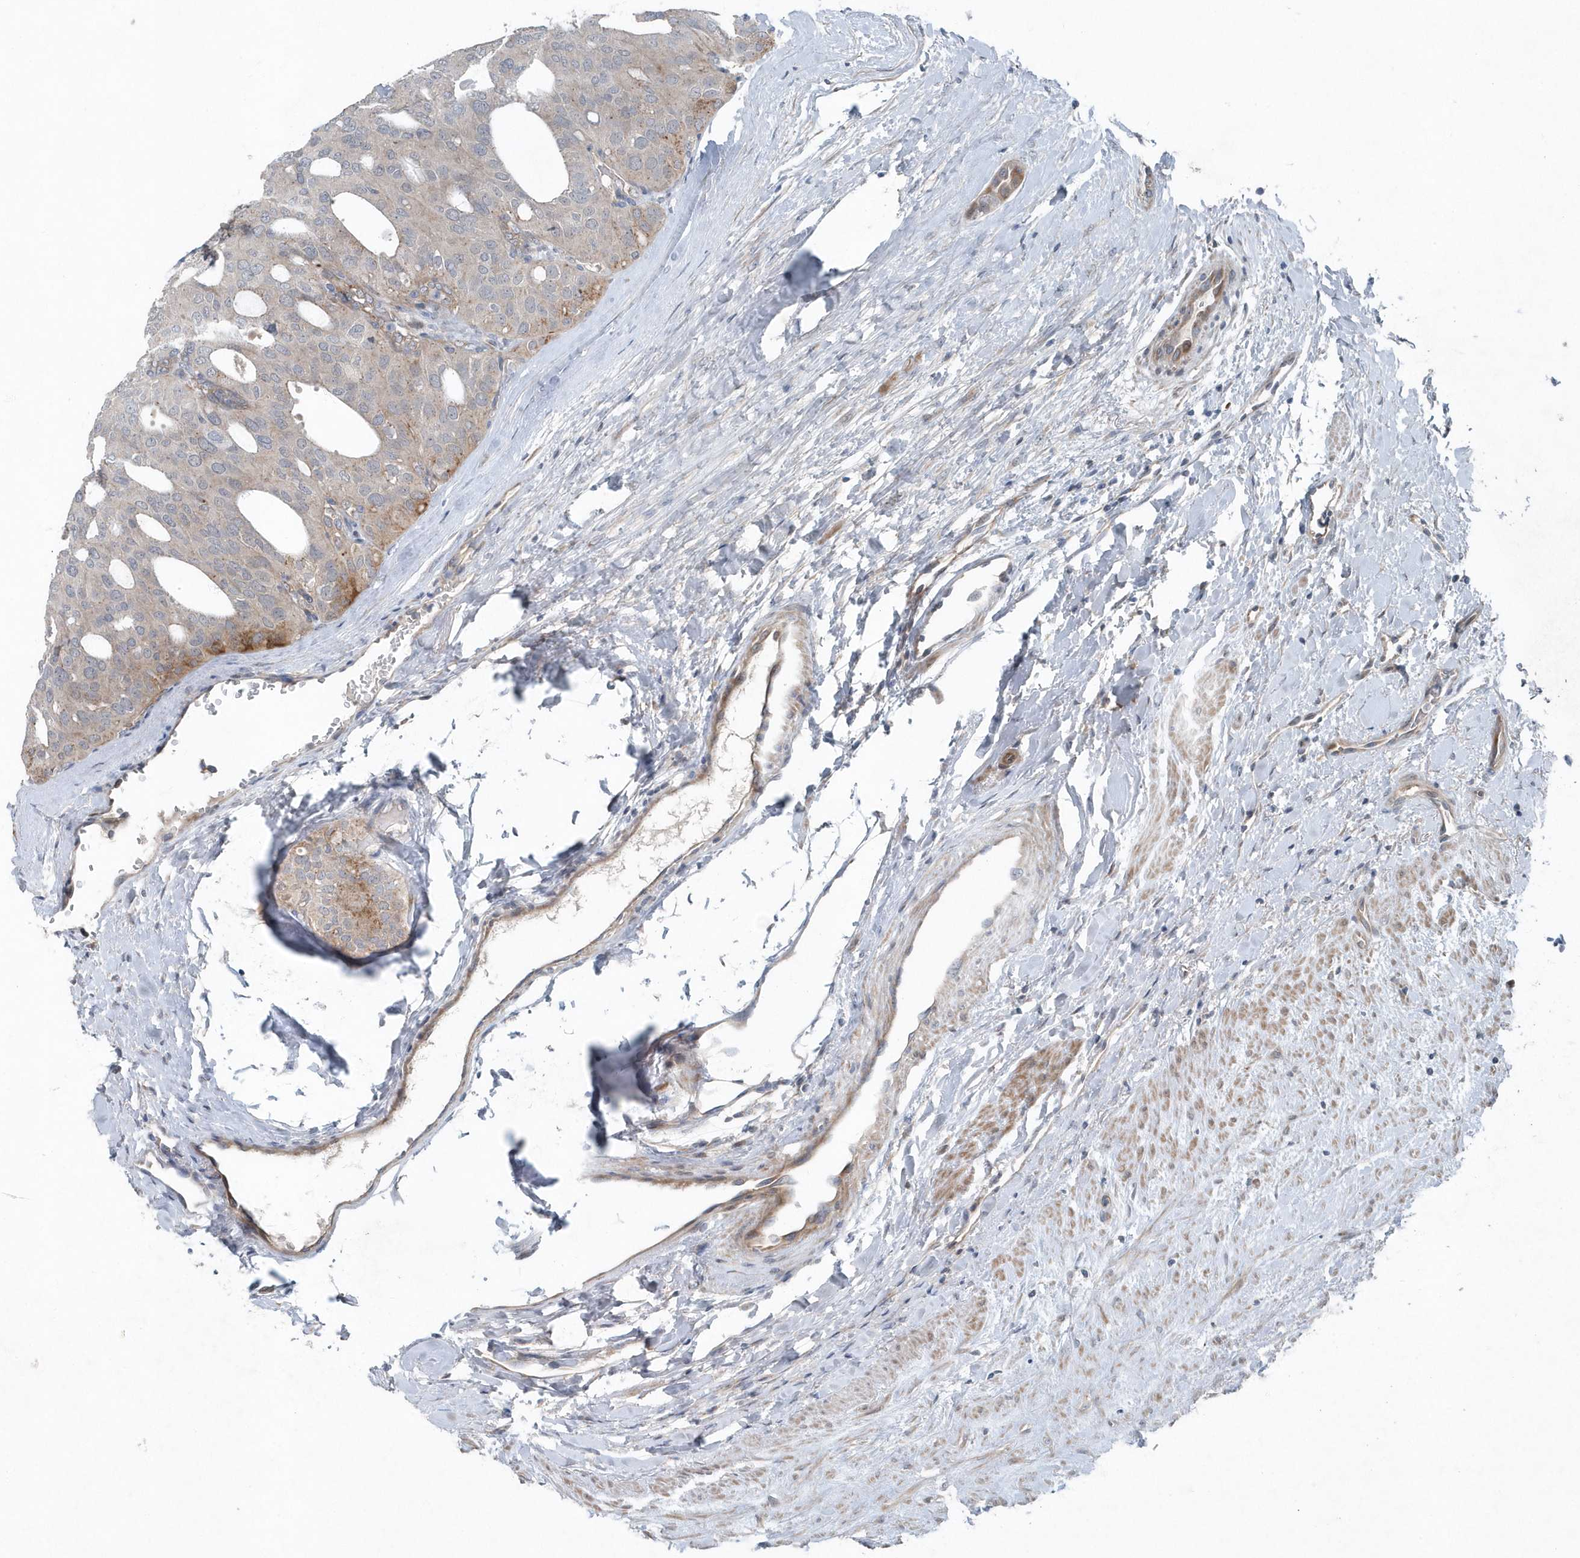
{"staining": {"intensity": "weak", "quantity": "<25%", "location": "cytoplasmic/membranous"}, "tissue": "thyroid cancer", "cell_type": "Tumor cells", "image_type": "cancer", "snomed": [{"axis": "morphology", "description": "Follicular adenoma carcinoma, NOS"}, {"axis": "topography", "description": "Thyroid gland"}], "caption": "Histopathology image shows no protein staining in tumor cells of thyroid cancer (follicular adenoma carcinoma) tissue.", "gene": "MCC", "patient": {"sex": "male", "age": 75}}